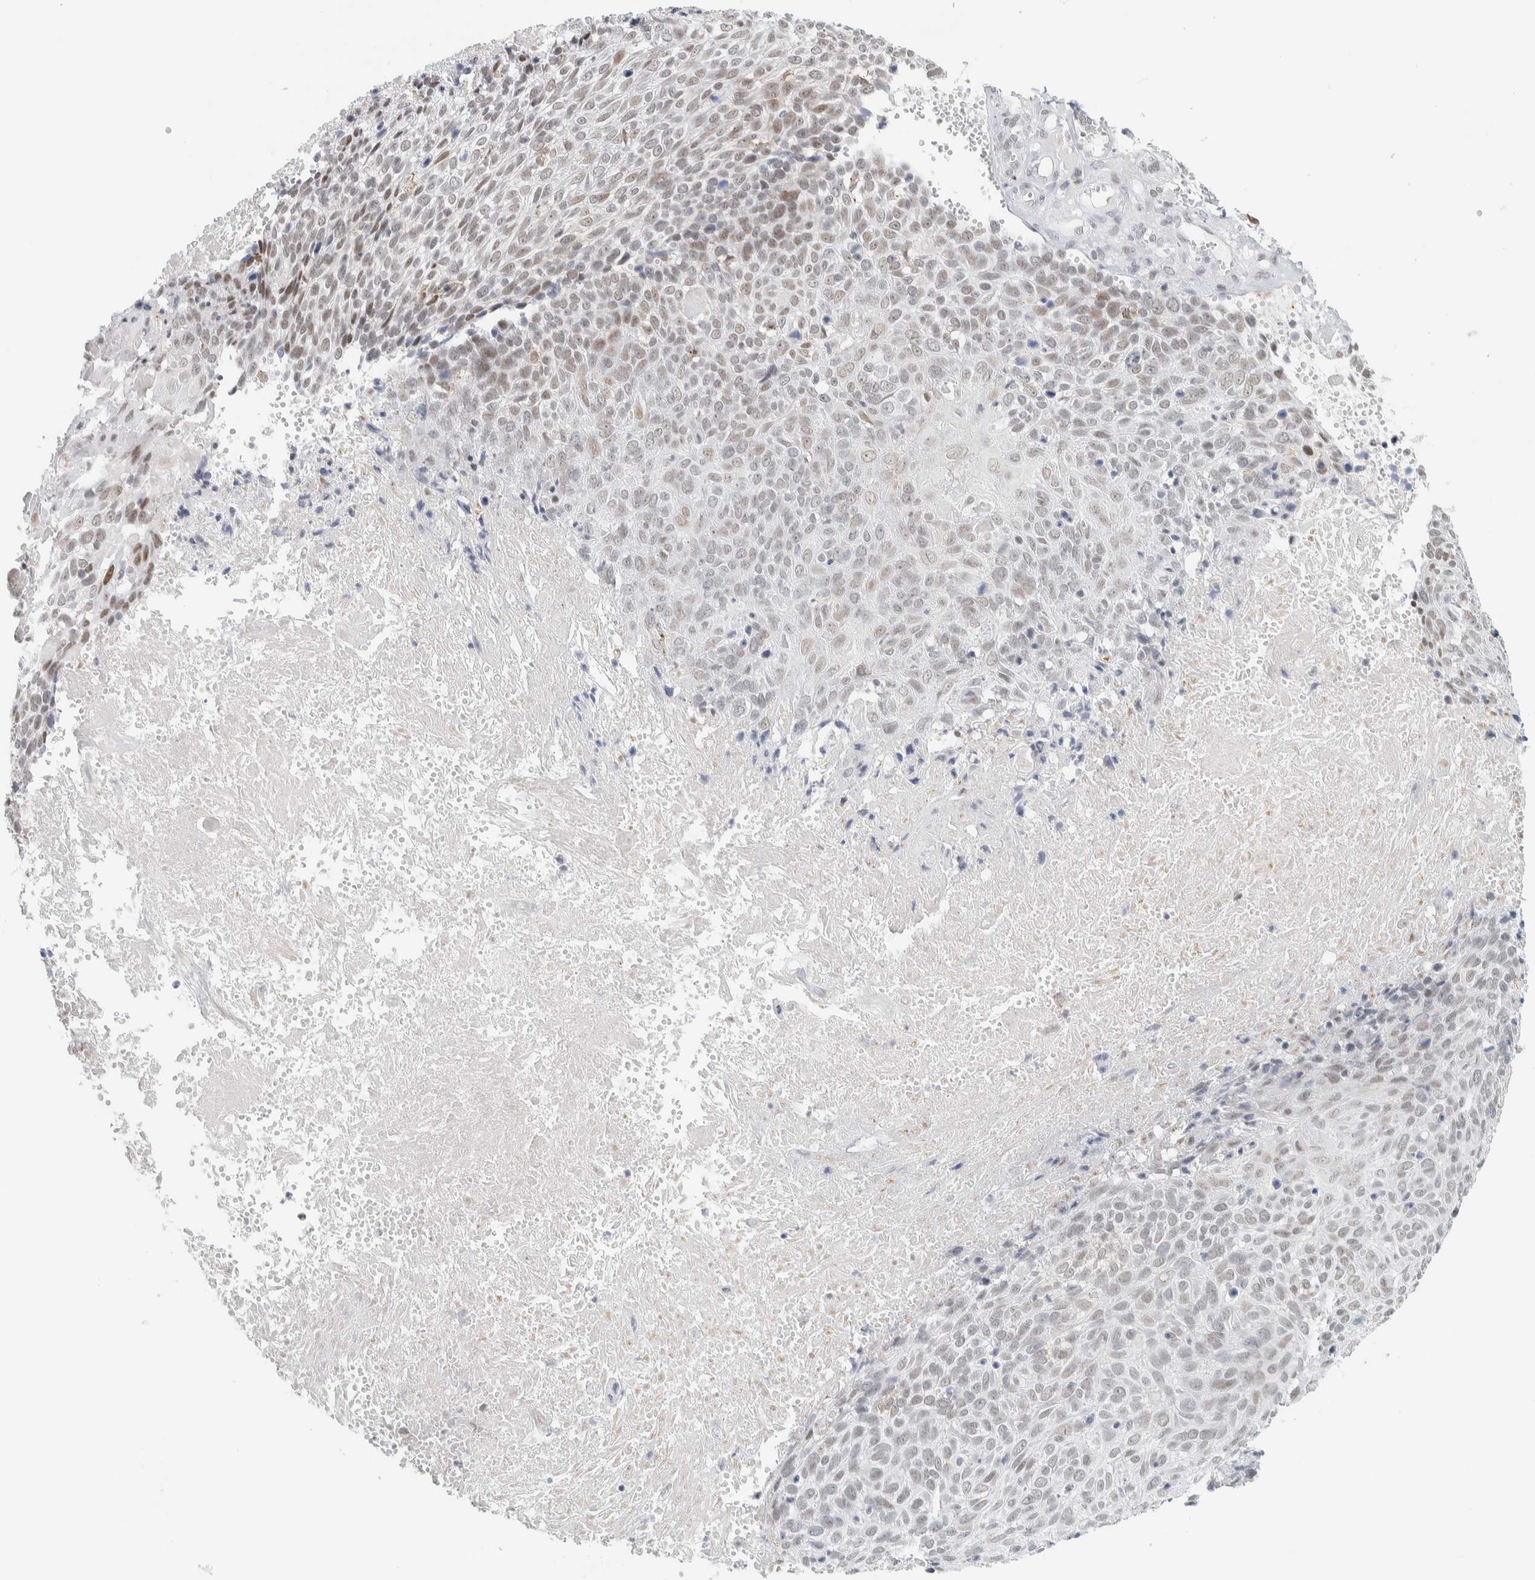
{"staining": {"intensity": "weak", "quantity": "25%-75%", "location": "cytoplasmic/membranous,nuclear"}, "tissue": "cervical cancer", "cell_type": "Tumor cells", "image_type": "cancer", "snomed": [{"axis": "morphology", "description": "Squamous cell carcinoma, NOS"}, {"axis": "topography", "description": "Cervix"}], "caption": "A low amount of weak cytoplasmic/membranous and nuclear positivity is identified in about 25%-75% of tumor cells in squamous cell carcinoma (cervical) tissue.", "gene": "CDH17", "patient": {"sex": "female", "age": 74}}